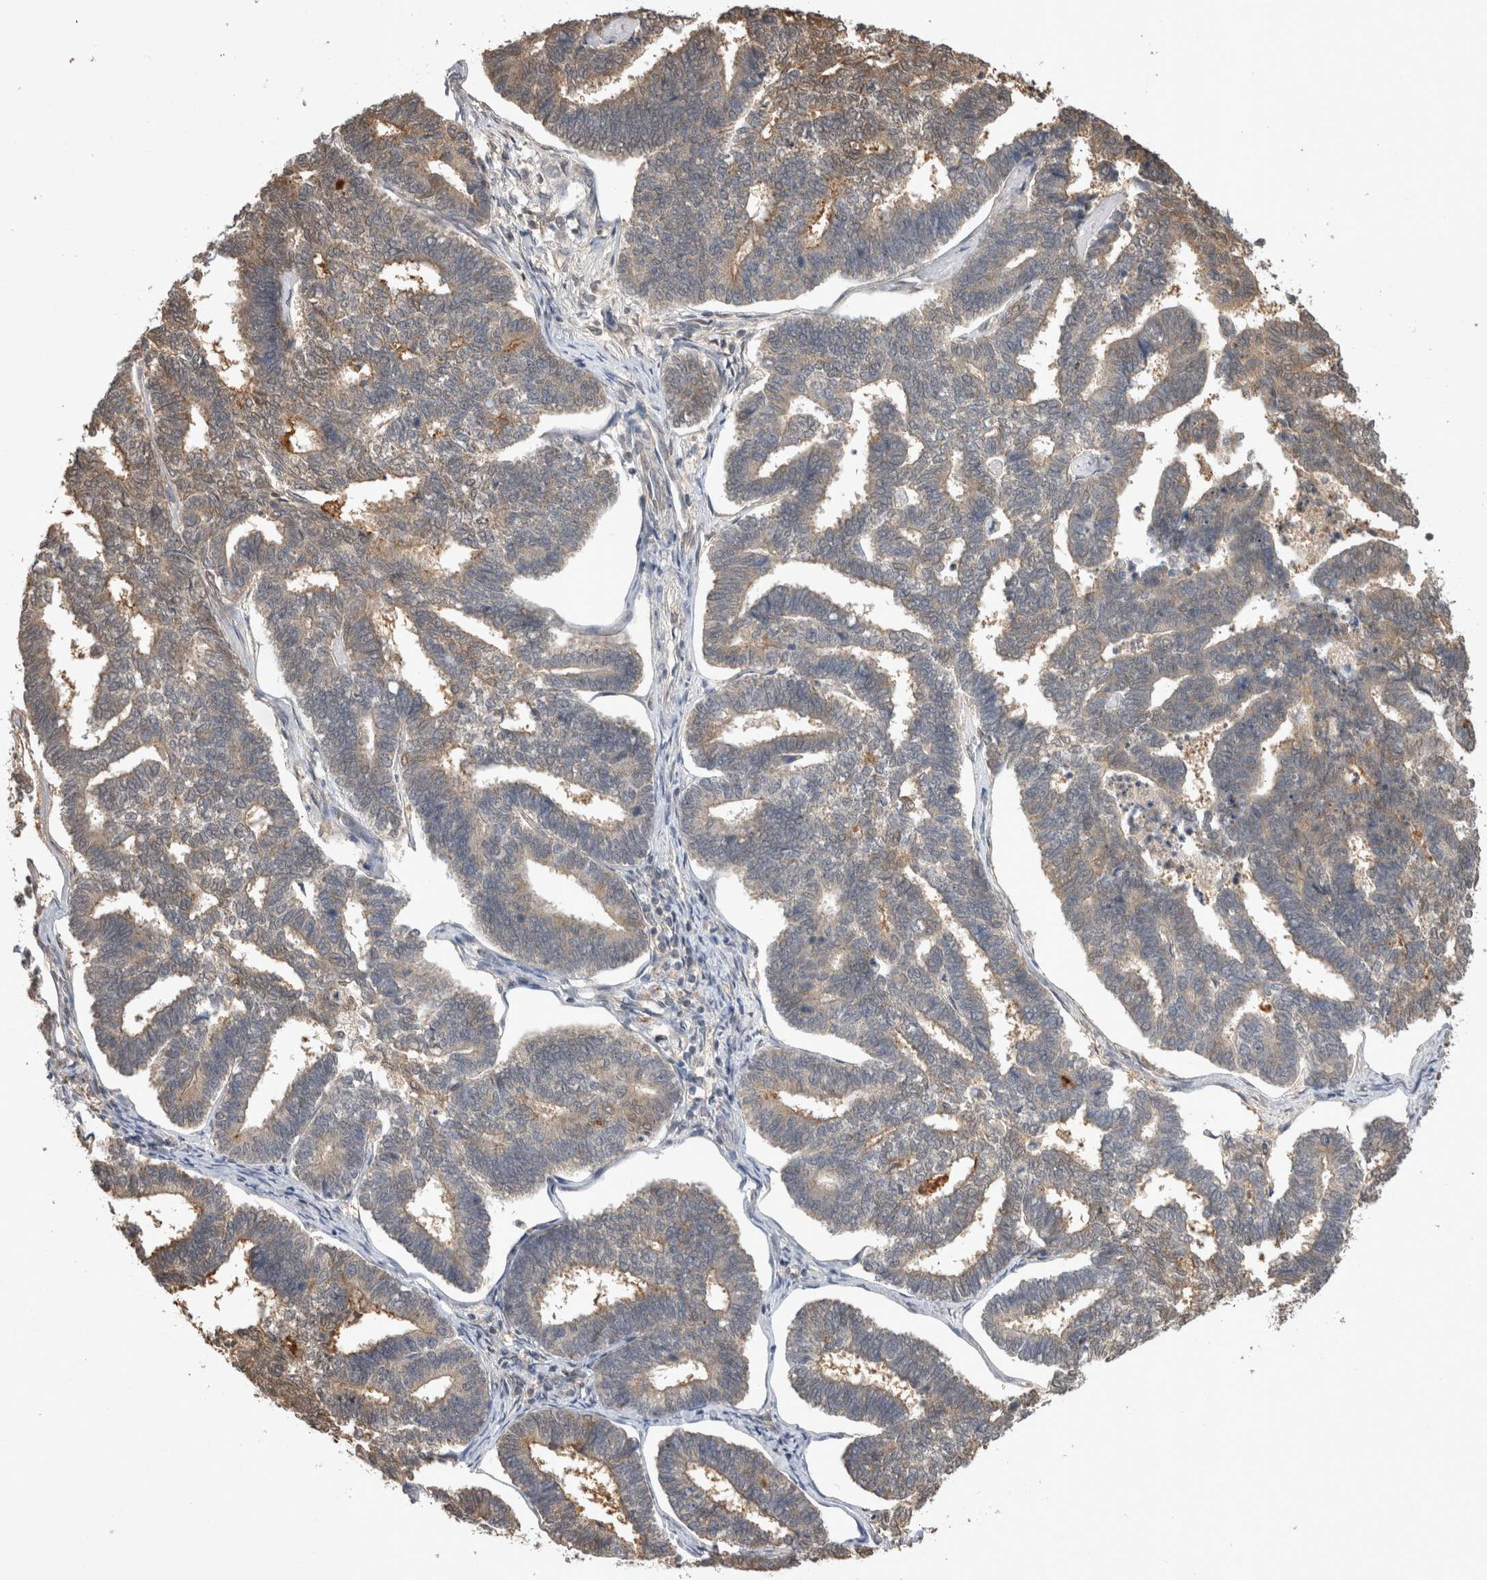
{"staining": {"intensity": "weak", "quantity": "25%-75%", "location": "cytoplasmic/membranous"}, "tissue": "endometrial cancer", "cell_type": "Tumor cells", "image_type": "cancer", "snomed": [{"axis": "morphology", "description": "Adenocarcinoma, NOS"}, {"axis": "topography", "description": "Endometrium"}], "caption": "Protein analysis of endometrial cancer (adenocarcinoma) tissue displays weak cytoplasmic/membranous positivity in about 25%-75% of tumor cells.", "gene": "PREP", "patient": {"sex": "female", "age": 70}}